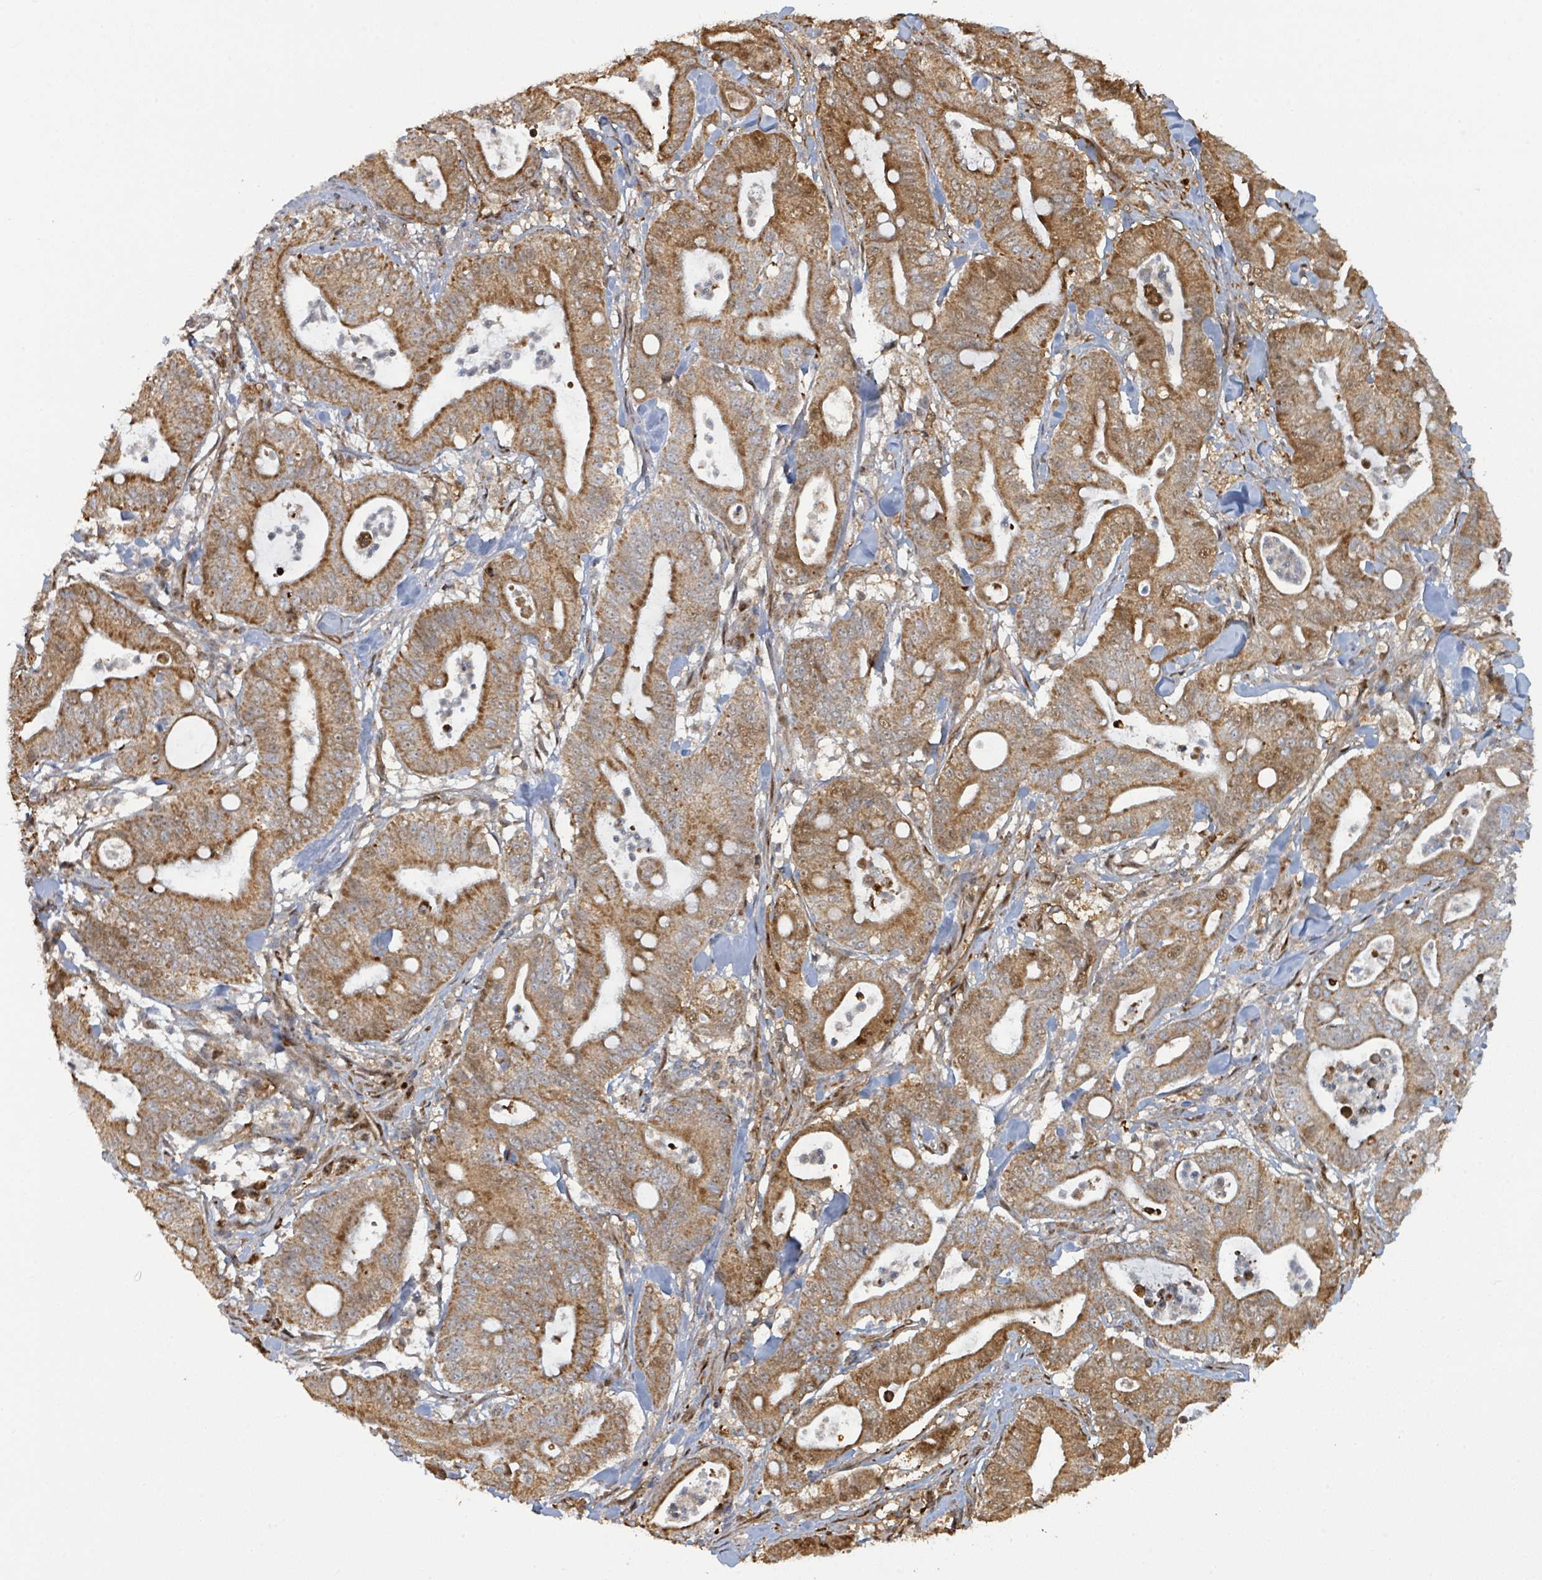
{"staining": {"intensity": "moderate", "quantity": ">75%", "location": "cytoplasmic/membranous,nuclear"}, "tissue": "pancreatic cancer", "cell_type": "Tumor cells", "image_type": "cancer", "snomed": [{"axis": "morphology", "description": "Adenocarcinoma, NOS"}, {"axis": "topography", "description": "Pancreas"}], "caption": "This micrograph shows immunohistochemistry (IHC) staining of human adenocarcinoma (pancreatic), with medium moderate cytoplasmic/membranous and nuclear expression in about >75% of tumor cells.", "gene": "PSMB7", "patient": {"sex": "male", "age": 71}}